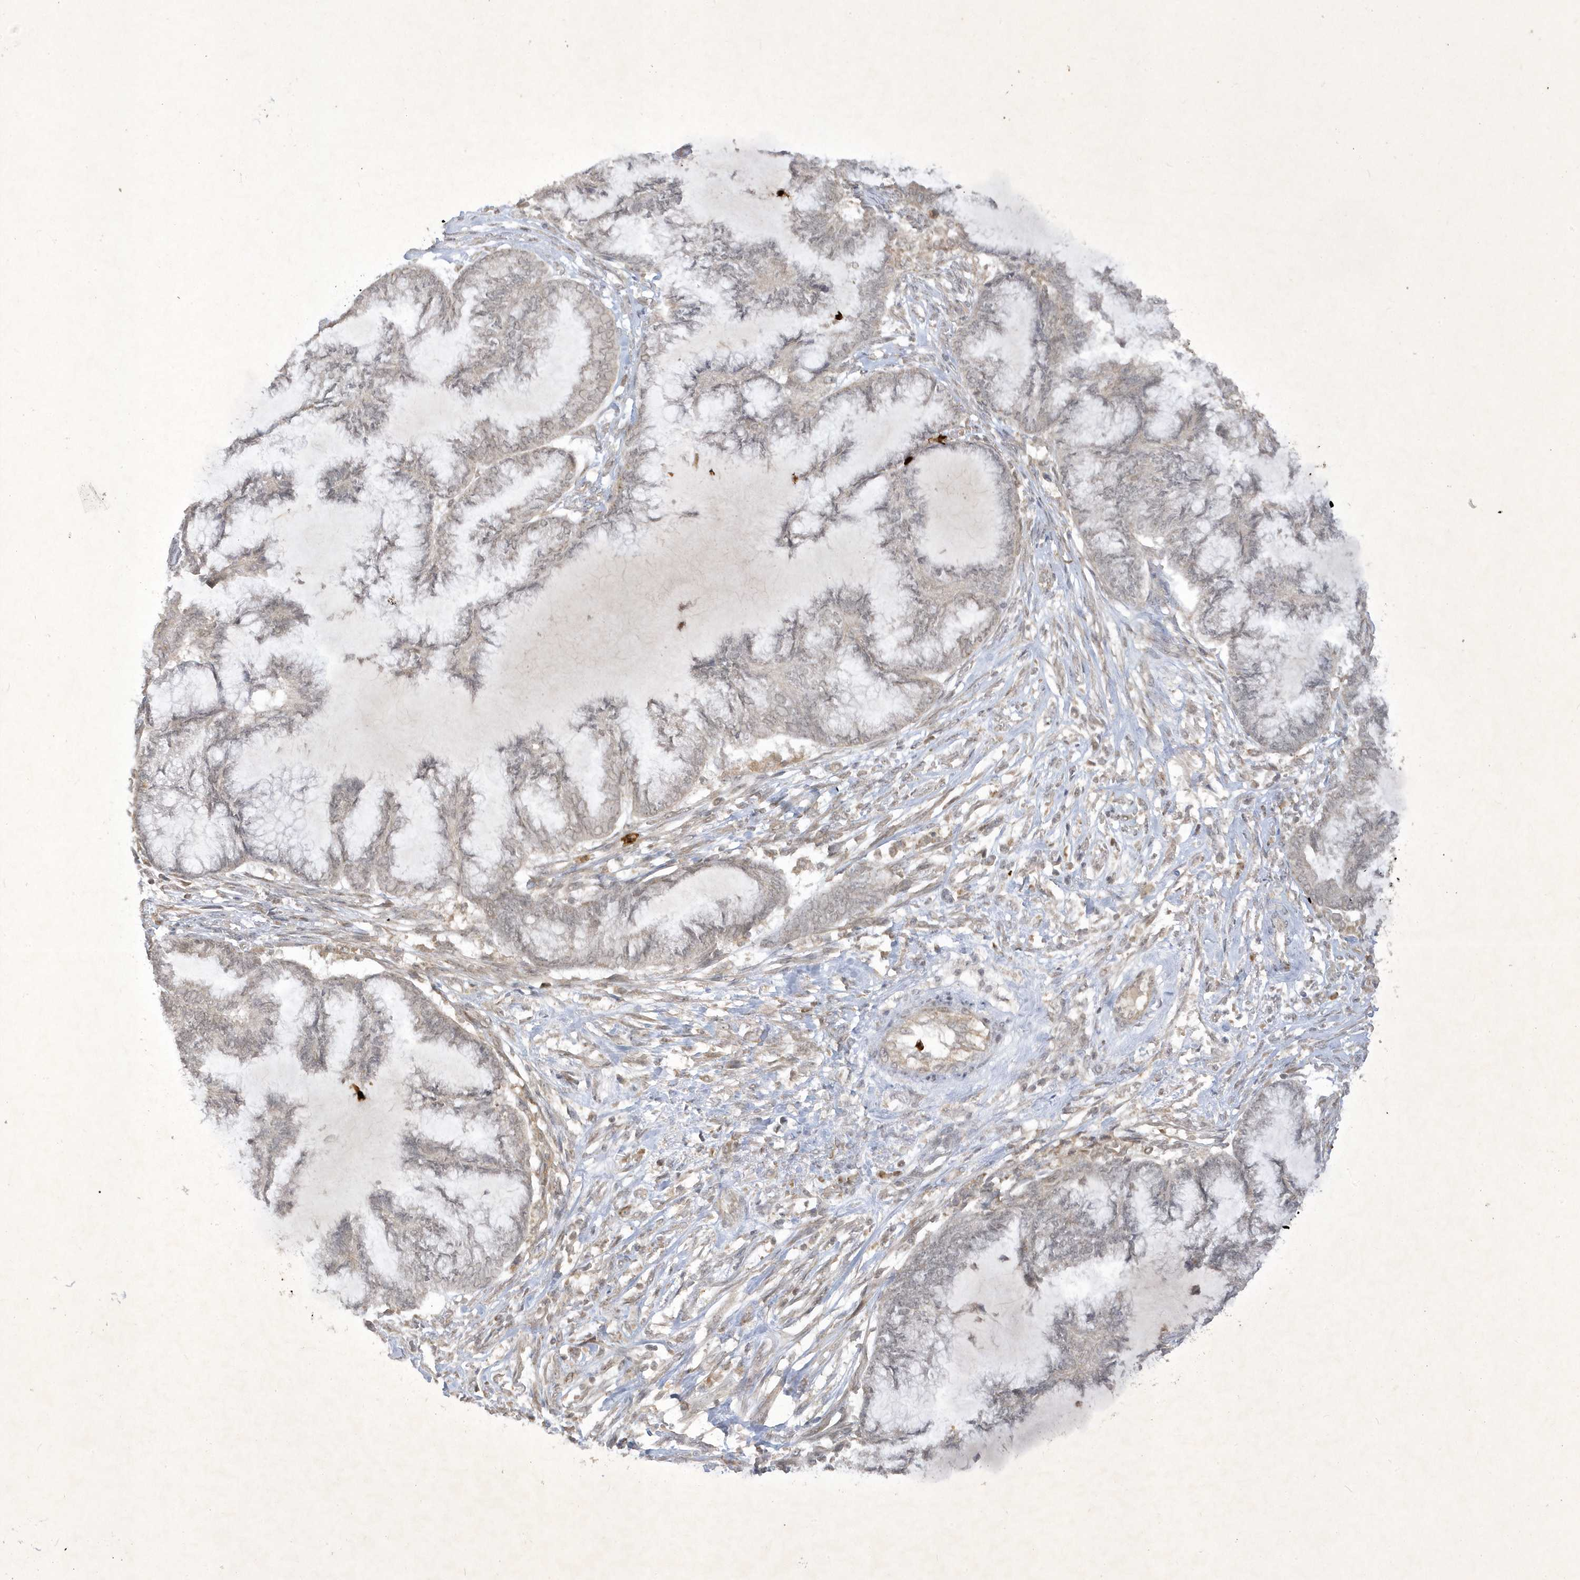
{"staining": {"intensity": "negative", "quantity": "none", "location": "none"}, "tissue": "endometrial cancer", "cell_type": "Tumor cells", "image_type": "cancer", "snomed": [{"axis": "morphology", "description": "Adenocarcinoma, NOS"}, {"axis": "topography", "description": "Endometrium"}], "caption": "Immunohistochemistry histopathology image of endometrial cancer (adenocarcinoma) stained for a protein (brown), which shows no positivity in tumor cells.", "gene": "ZNF213", "patient": {"sex": "female", "age": 86}}